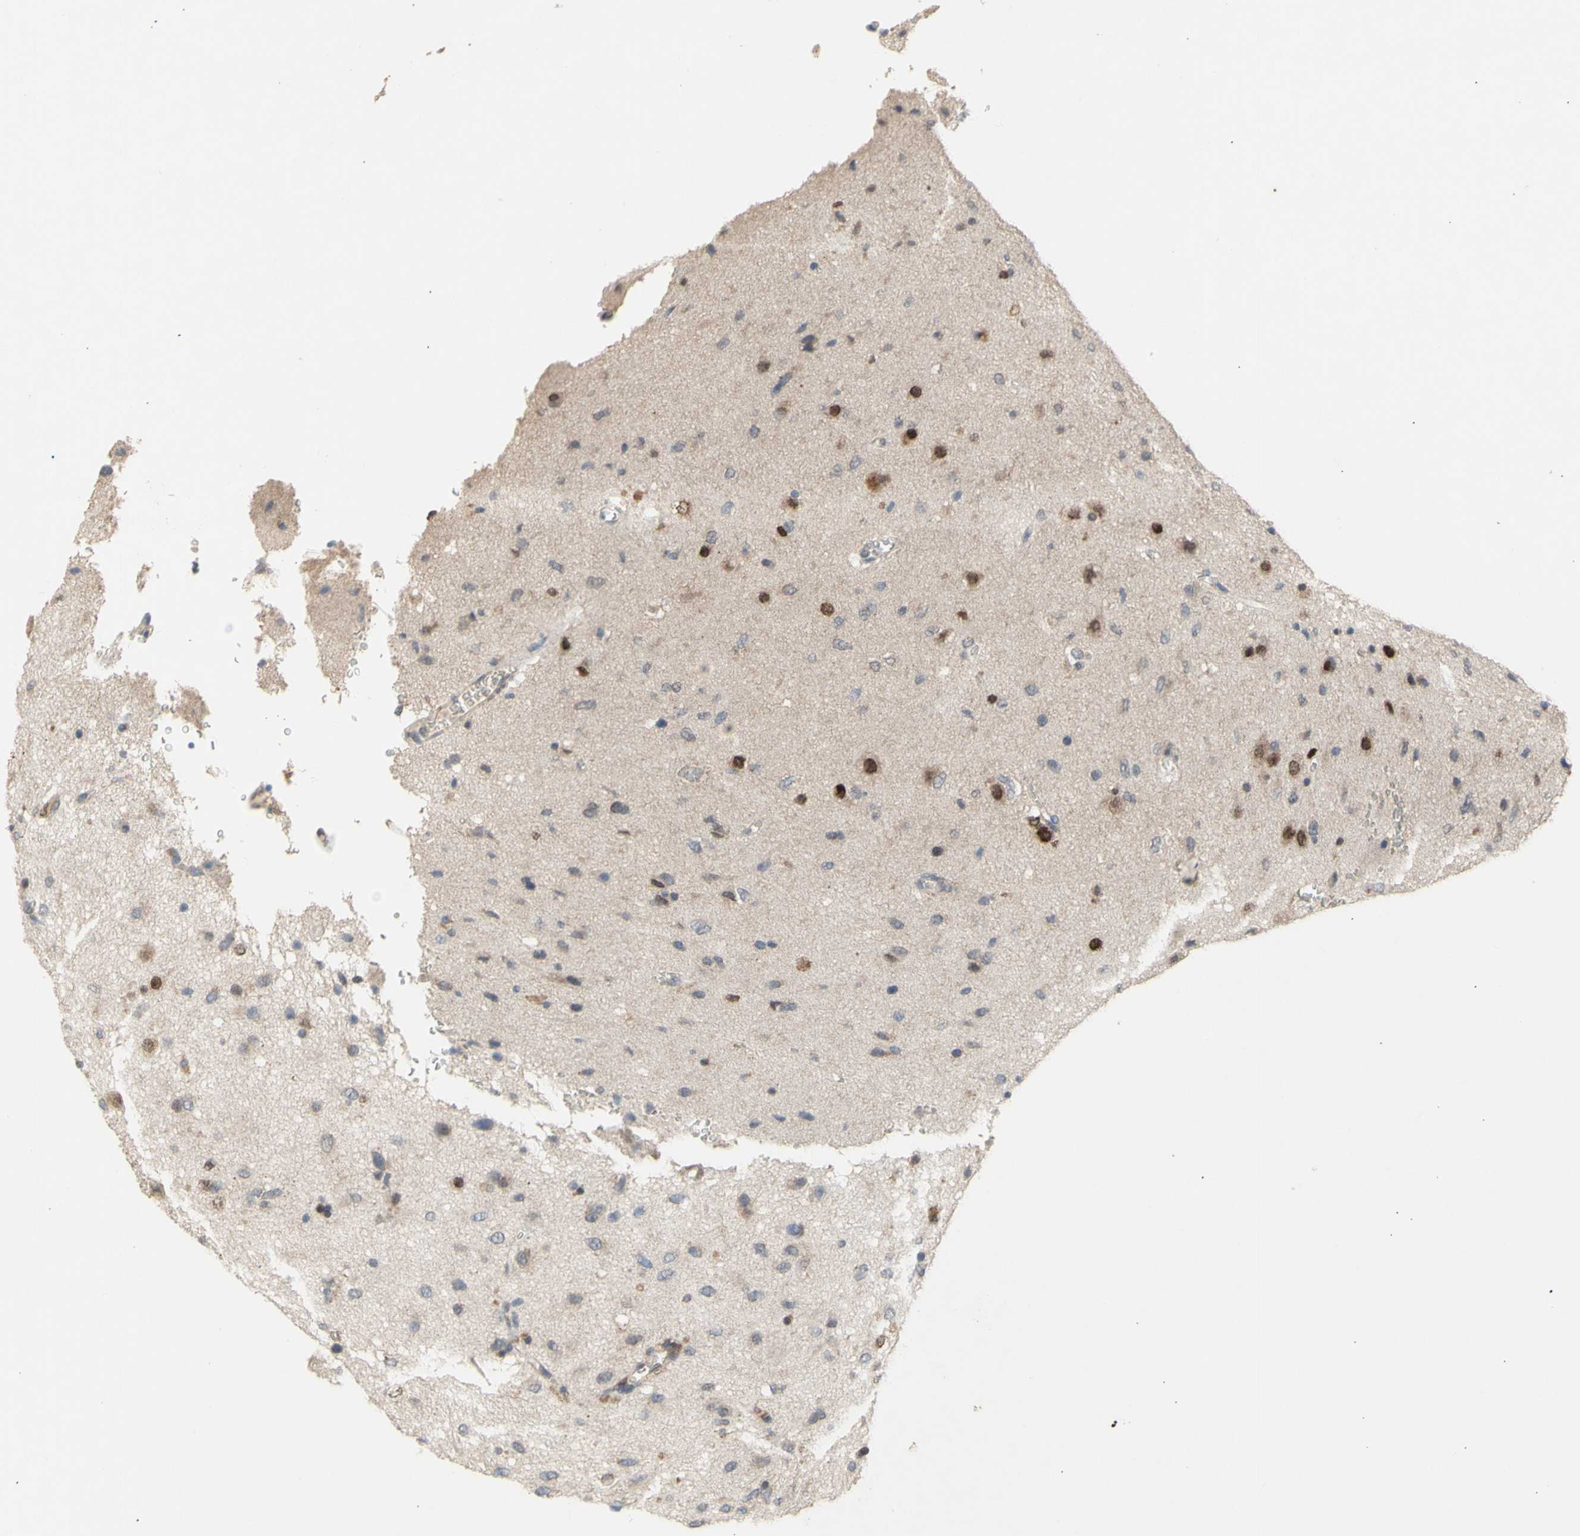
{"staining": {"intensity": "negative", "quantity": "none", "location": "none"}, "tissue": "glioma", "cell_type": "Tumor cells", "image_type": "cancer", "snomed": [{"axis": "morphology", "description": "Glioma, malignant, Low grade"}, {"axis": "topography", "description": "Brain"}], "caption": "IHC of malignant glioma (low-grade) shows no expression in tumor cells.", "gene": "NLRP1", "patient": {"sex": "male", "age": 77}}